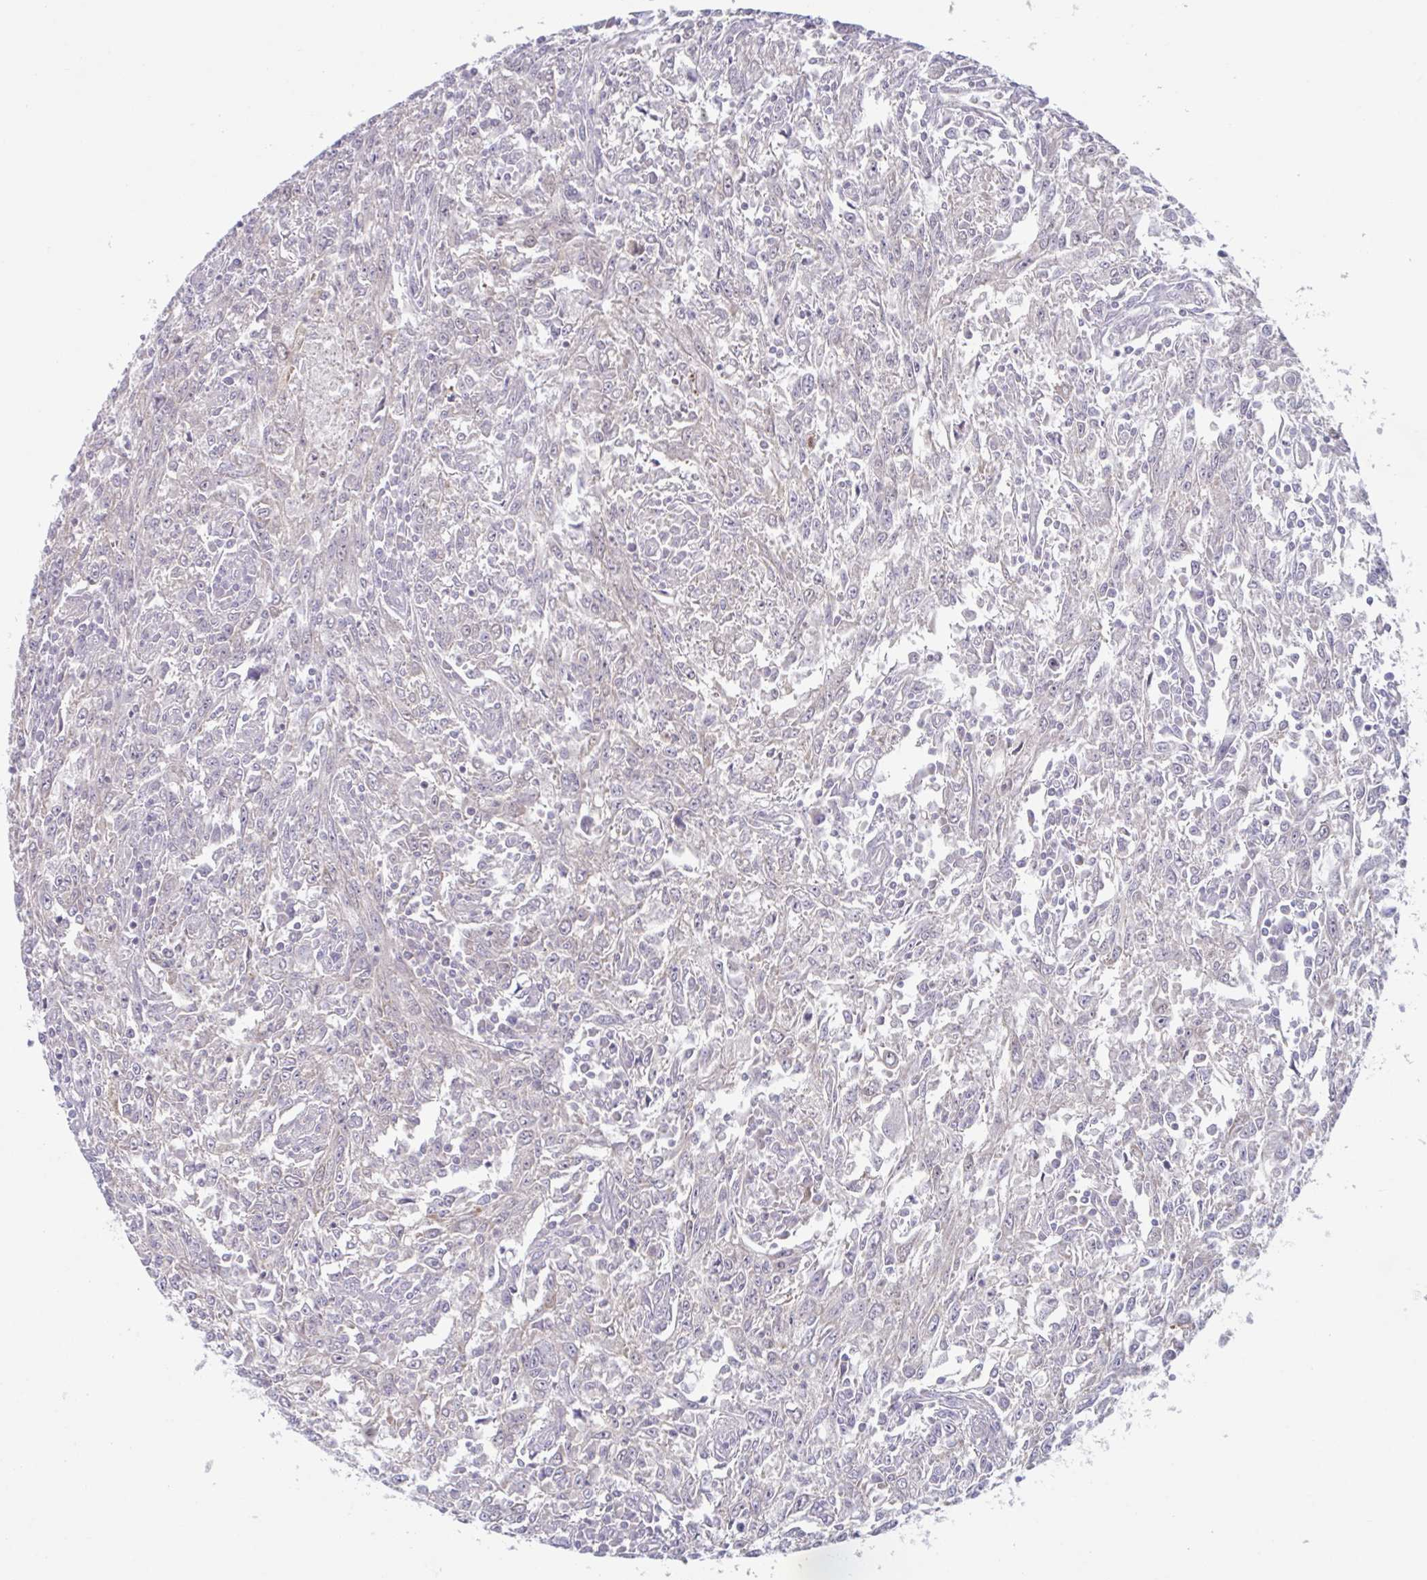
{"staining": {"intensity": "negative", "quantity": "none", "location": "none"}, "tissue": "breast cancer", "cell_type": "Tumor cells", "image_type": "cancer", "snomed": [{"axis": "morphology", "description": "Duct carcinoma"}, {"axis": "topography", "description": "Breast"}], "caption": "This is an IHC histopathology image of human breast invasive ductal carcinoma. There is no staining in tumor cells.", "gene": "RIOK1", "patient": {"sex": "female", "age": 50}}